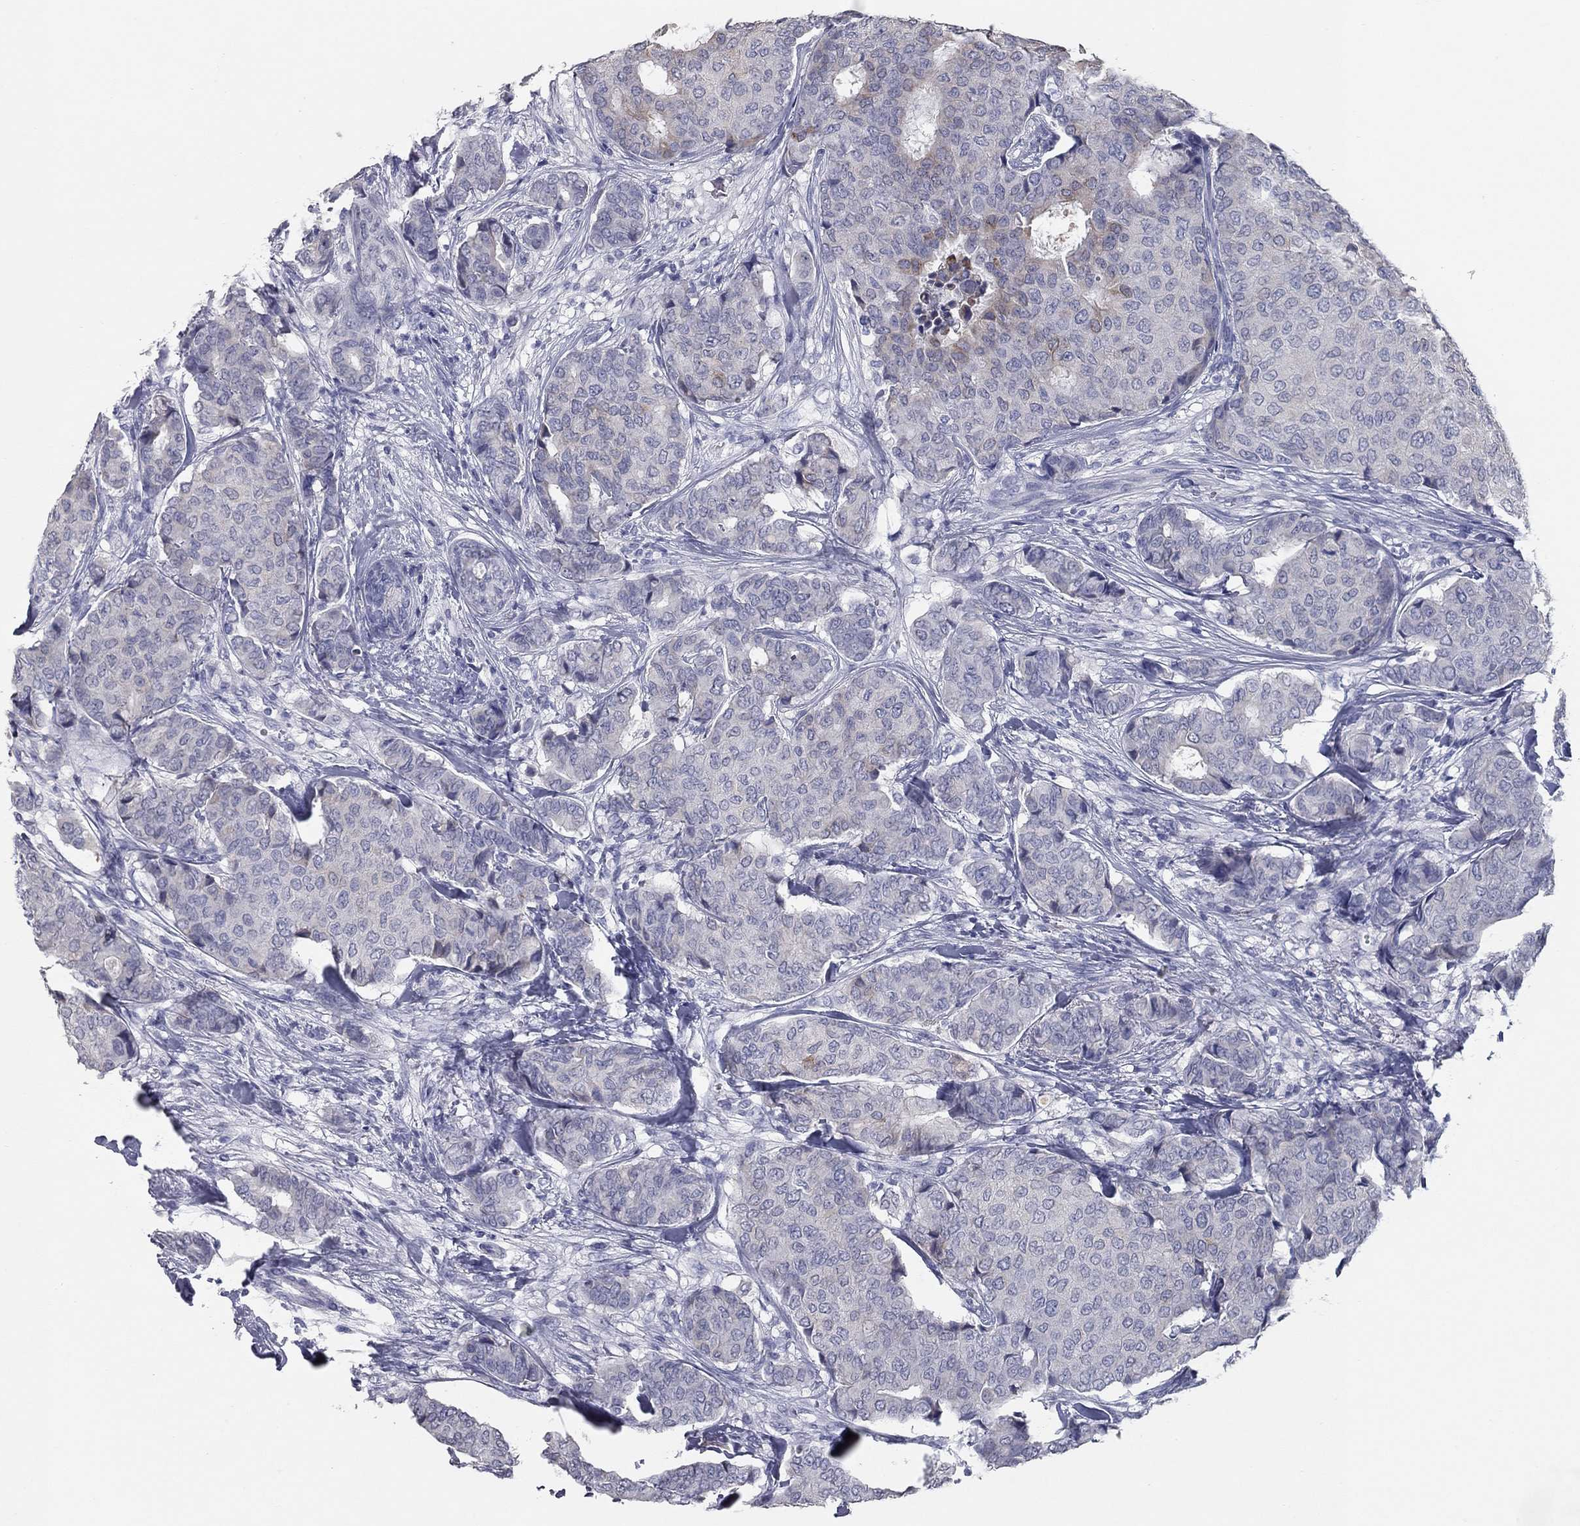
{"staining": {"intensity": "moderate", "quantity": "<25%", "location": "cytoplasmic/membranous"}, "tissue": "breast cancer", "cell_type": "Tumor cells", "image_type": "cancer", "snomed": [{"axis": "morphology", "description": "Duct carcinoma"}, {"axis": "topography", "description": "Breast"}], "caption": "Immunohistochemistry (IHC) (DAB) staining of invasive ductal carcinoma (breast) shows moderate cytoplasmic/membranous protein staining in about <25% of tumor cells.", "gene": "TAC1", "patient": {"sex": "female", "age": 75}}